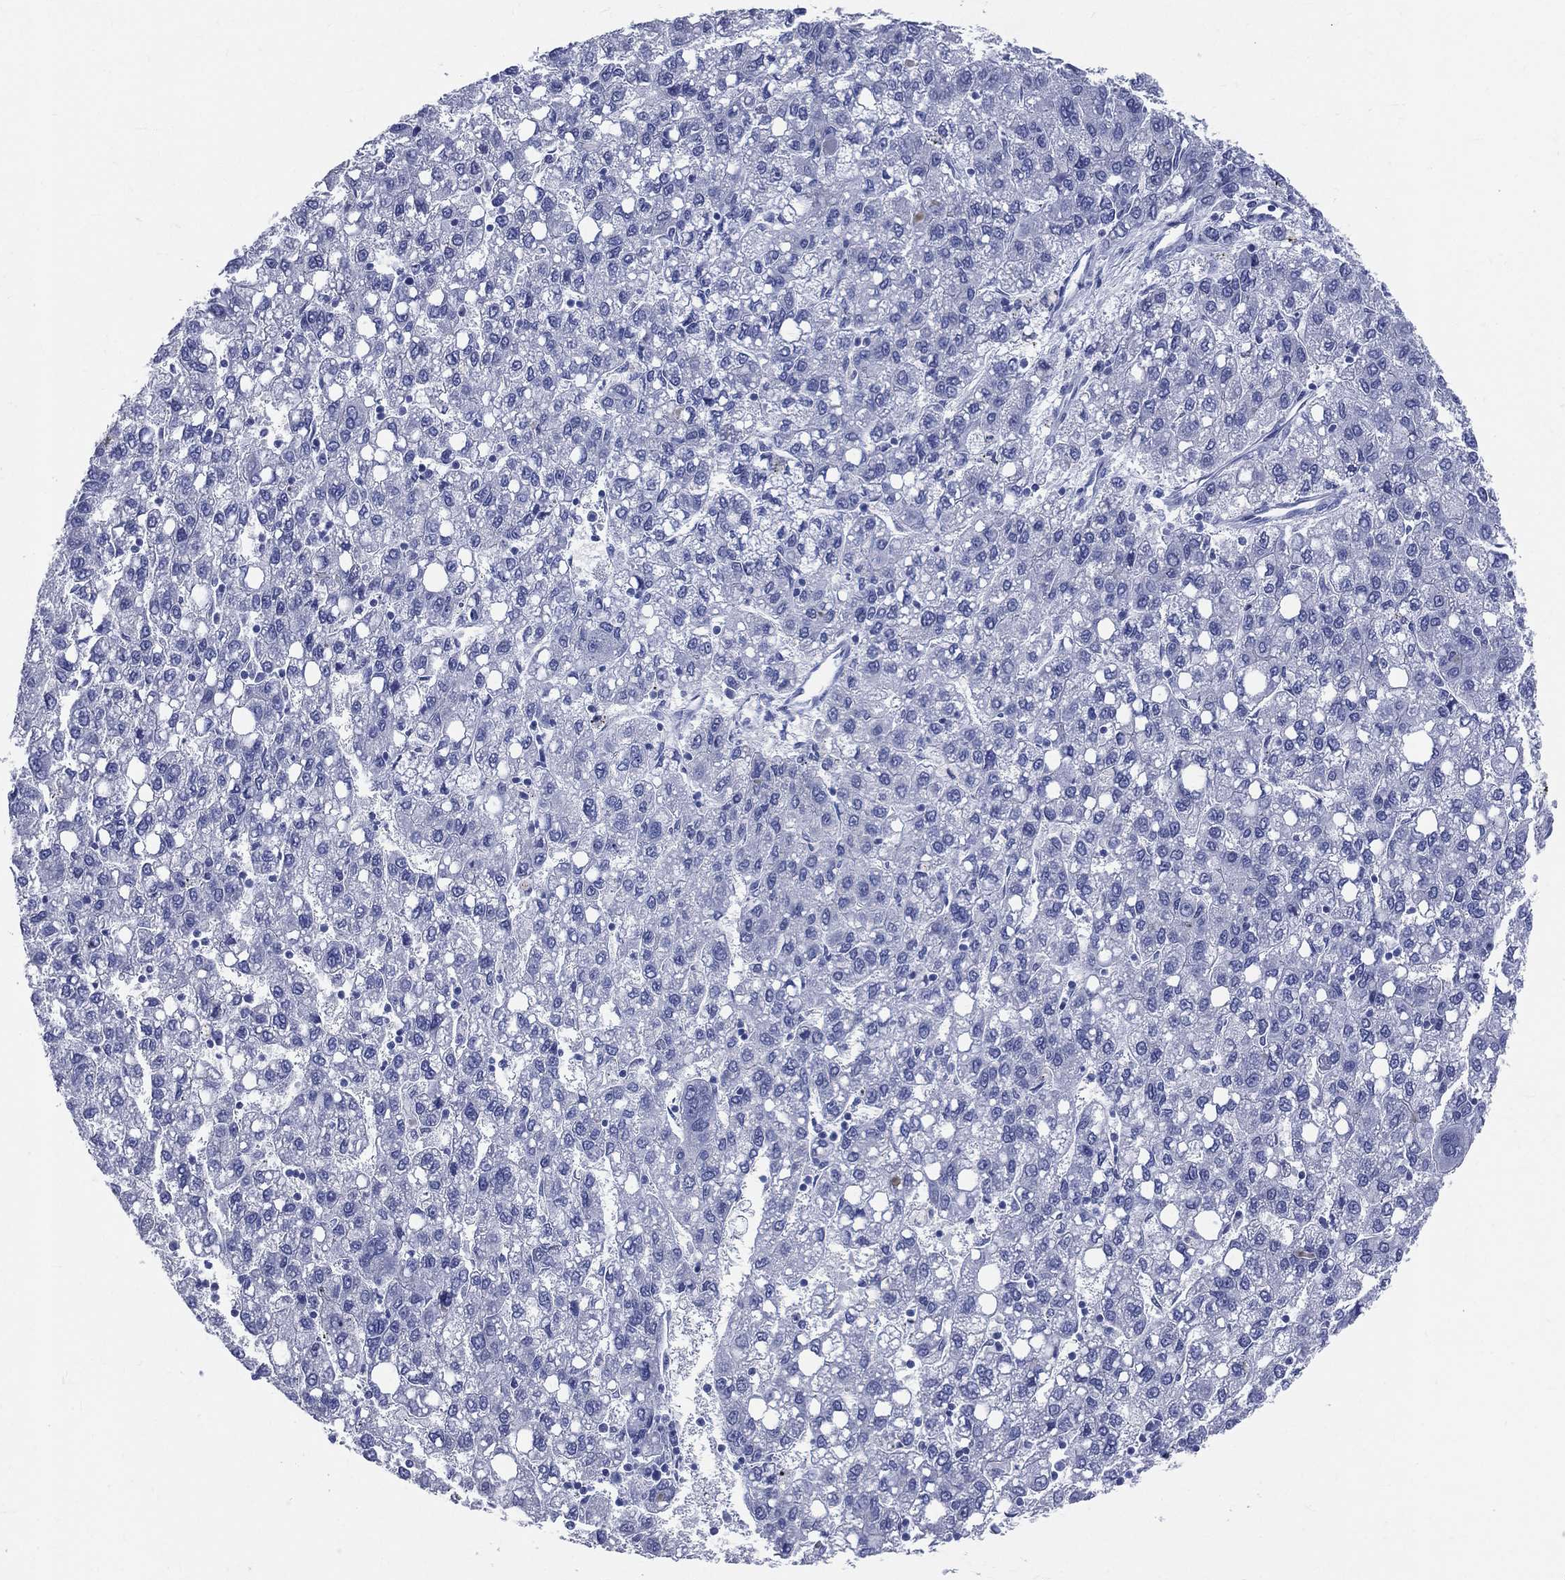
{"staining": {"intensity": "negative", "quantity": "none", "location": "none"}, "tissue": "liver cancer", "cell_type": "Tumor cells", "image_type": "cancer", "snomed": [{"axis": "morphology", "description": "Carcinoma, Hepatocellular, NOS"}, {"axis": "topography", "description": "Liver"}], "caption": "High magnification brightfield microscopy of hepatocellular carcinoma (liver) stained with DAB (3,3'-diaminobenzidine) (brown) and counterstained with hematoxylin (blue): tumor cells show no significant expression.", "gene": "SYP", "patient": {"sex": "female", "age": 82}}